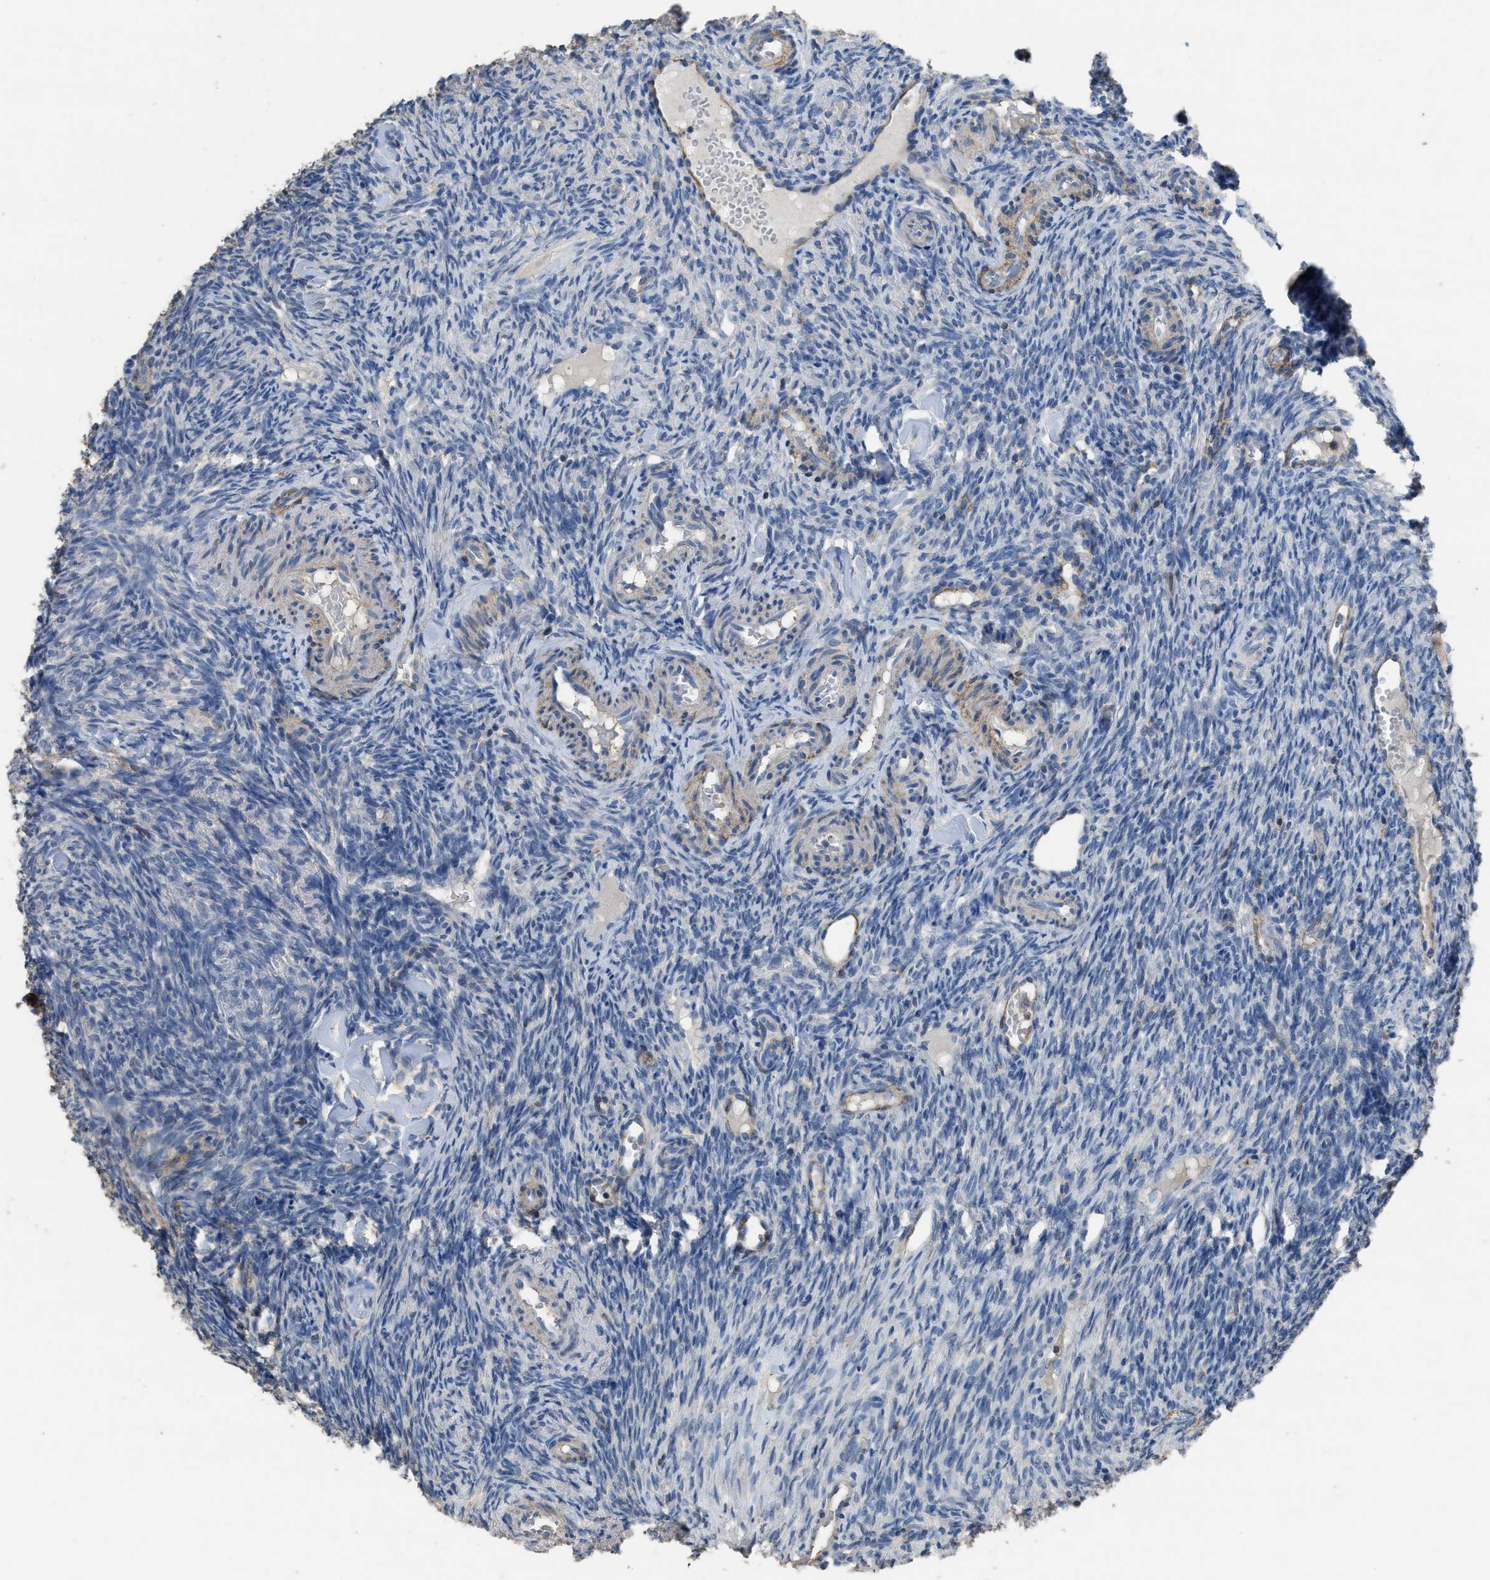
{"staining": {"intensity": "weak", "quantity": "<25%", "location": "cytoplasmic/membranous"}, "tissue": "ovary", "cell_type": "Follicle cells", "image_type": "normal", "snomed": [{"axis": "morphology", "description": "Normal tissue, NOS"}, {"axis": "topography", "description": "Ovary"}], "caption": "Immunohistochemistry (IHC) histopathology image of normal human ovary stained for a protein (brown), which shows no positivity in follicle cells.", "gene": "OR51E1", "patient": {"sex": "female", "age": 41}}